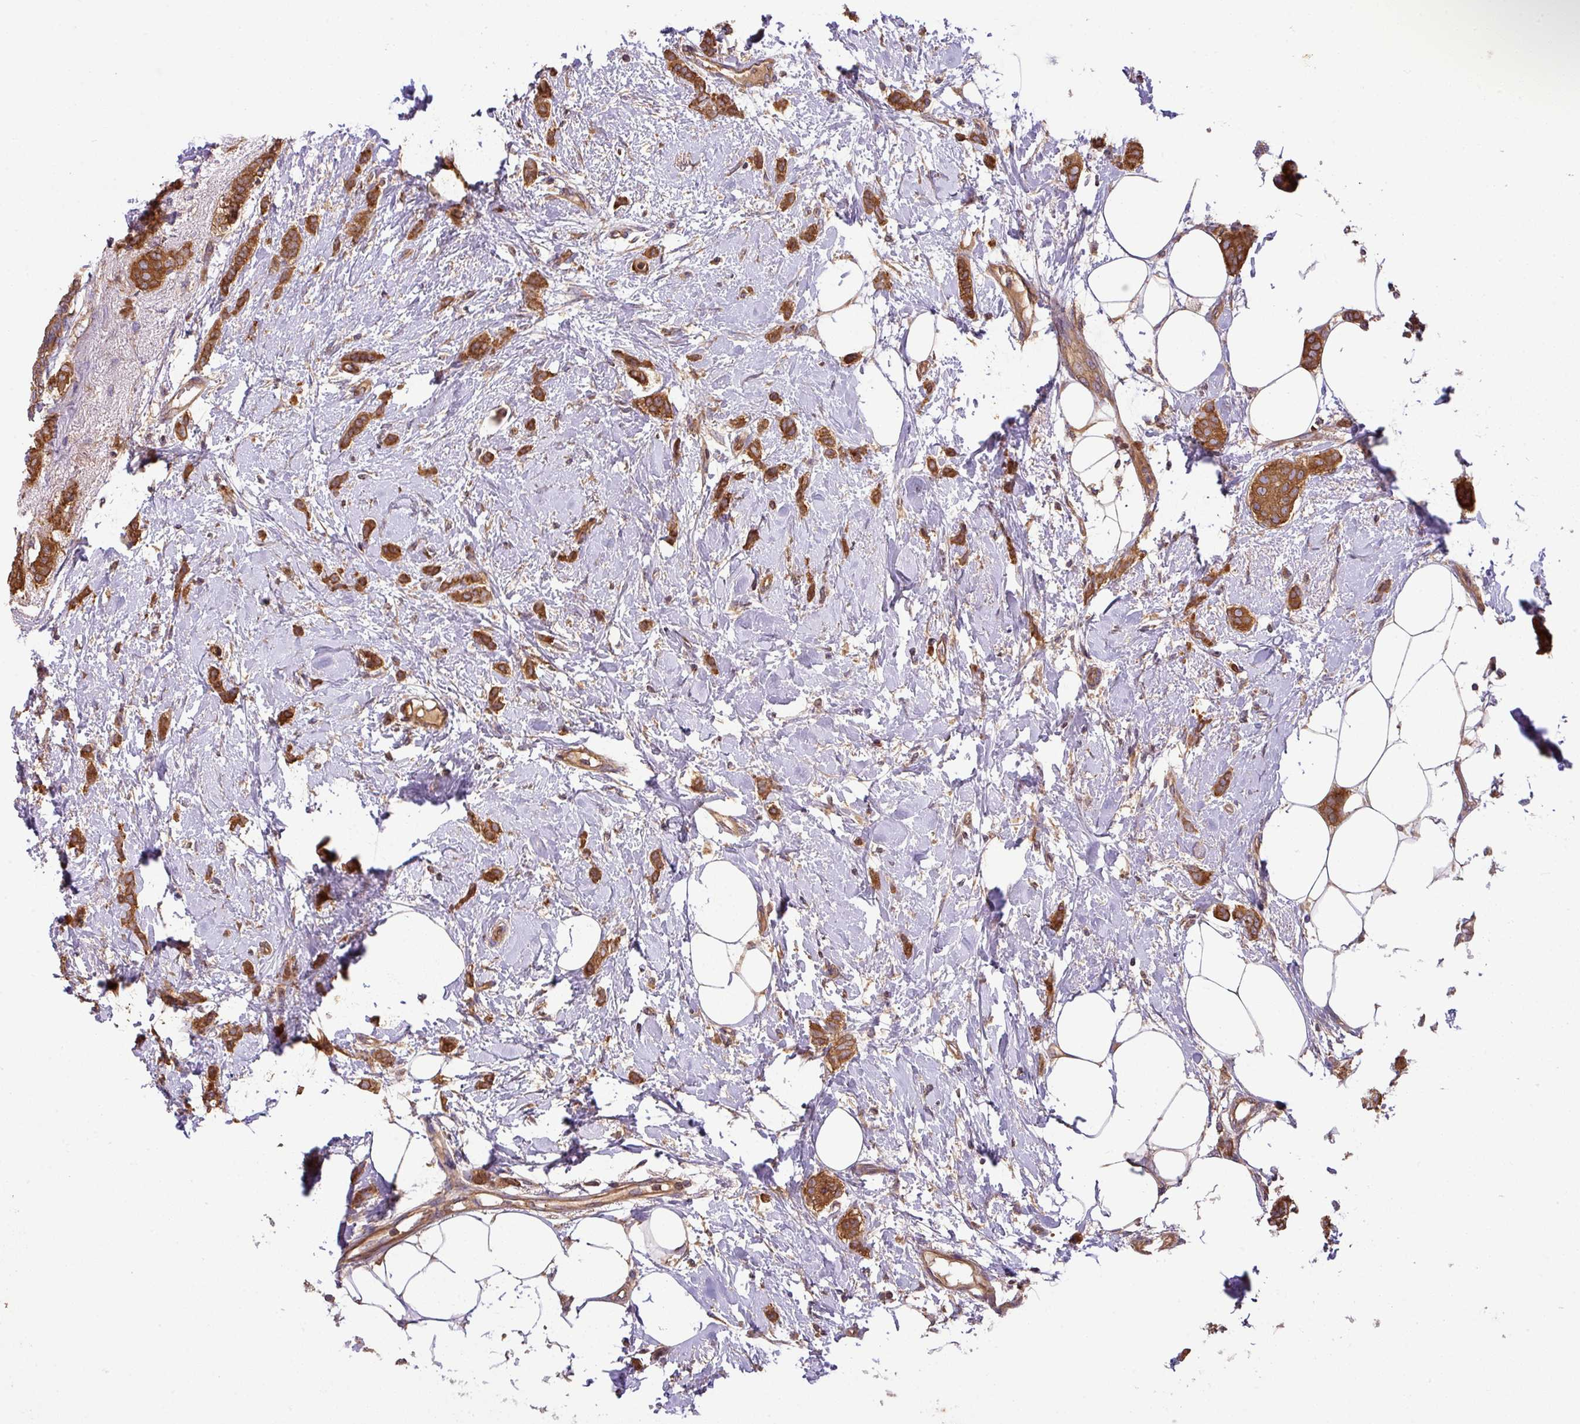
{"staining": {"intensity": "strong", "quantity": ">75%", "location": "cytoplasmic/membranous"}, "tissue": "breast cancer", "cell_type": "Tumor cells", "image_type": "cancer", "snomed": [{"axis": "morphology", "description": "Duct carcinoma"}, {"axis": "topography", "description": "Breast"}], "caption": "There is high levels of strong cytoplasmic/membranous staining in tumor cells of invasive ductal carcinoma (breast), as demonstrated by immunohistochemical staining (brown color).", "gene": "GSPT1", "patient": {"sex": "female", "age": 72}}